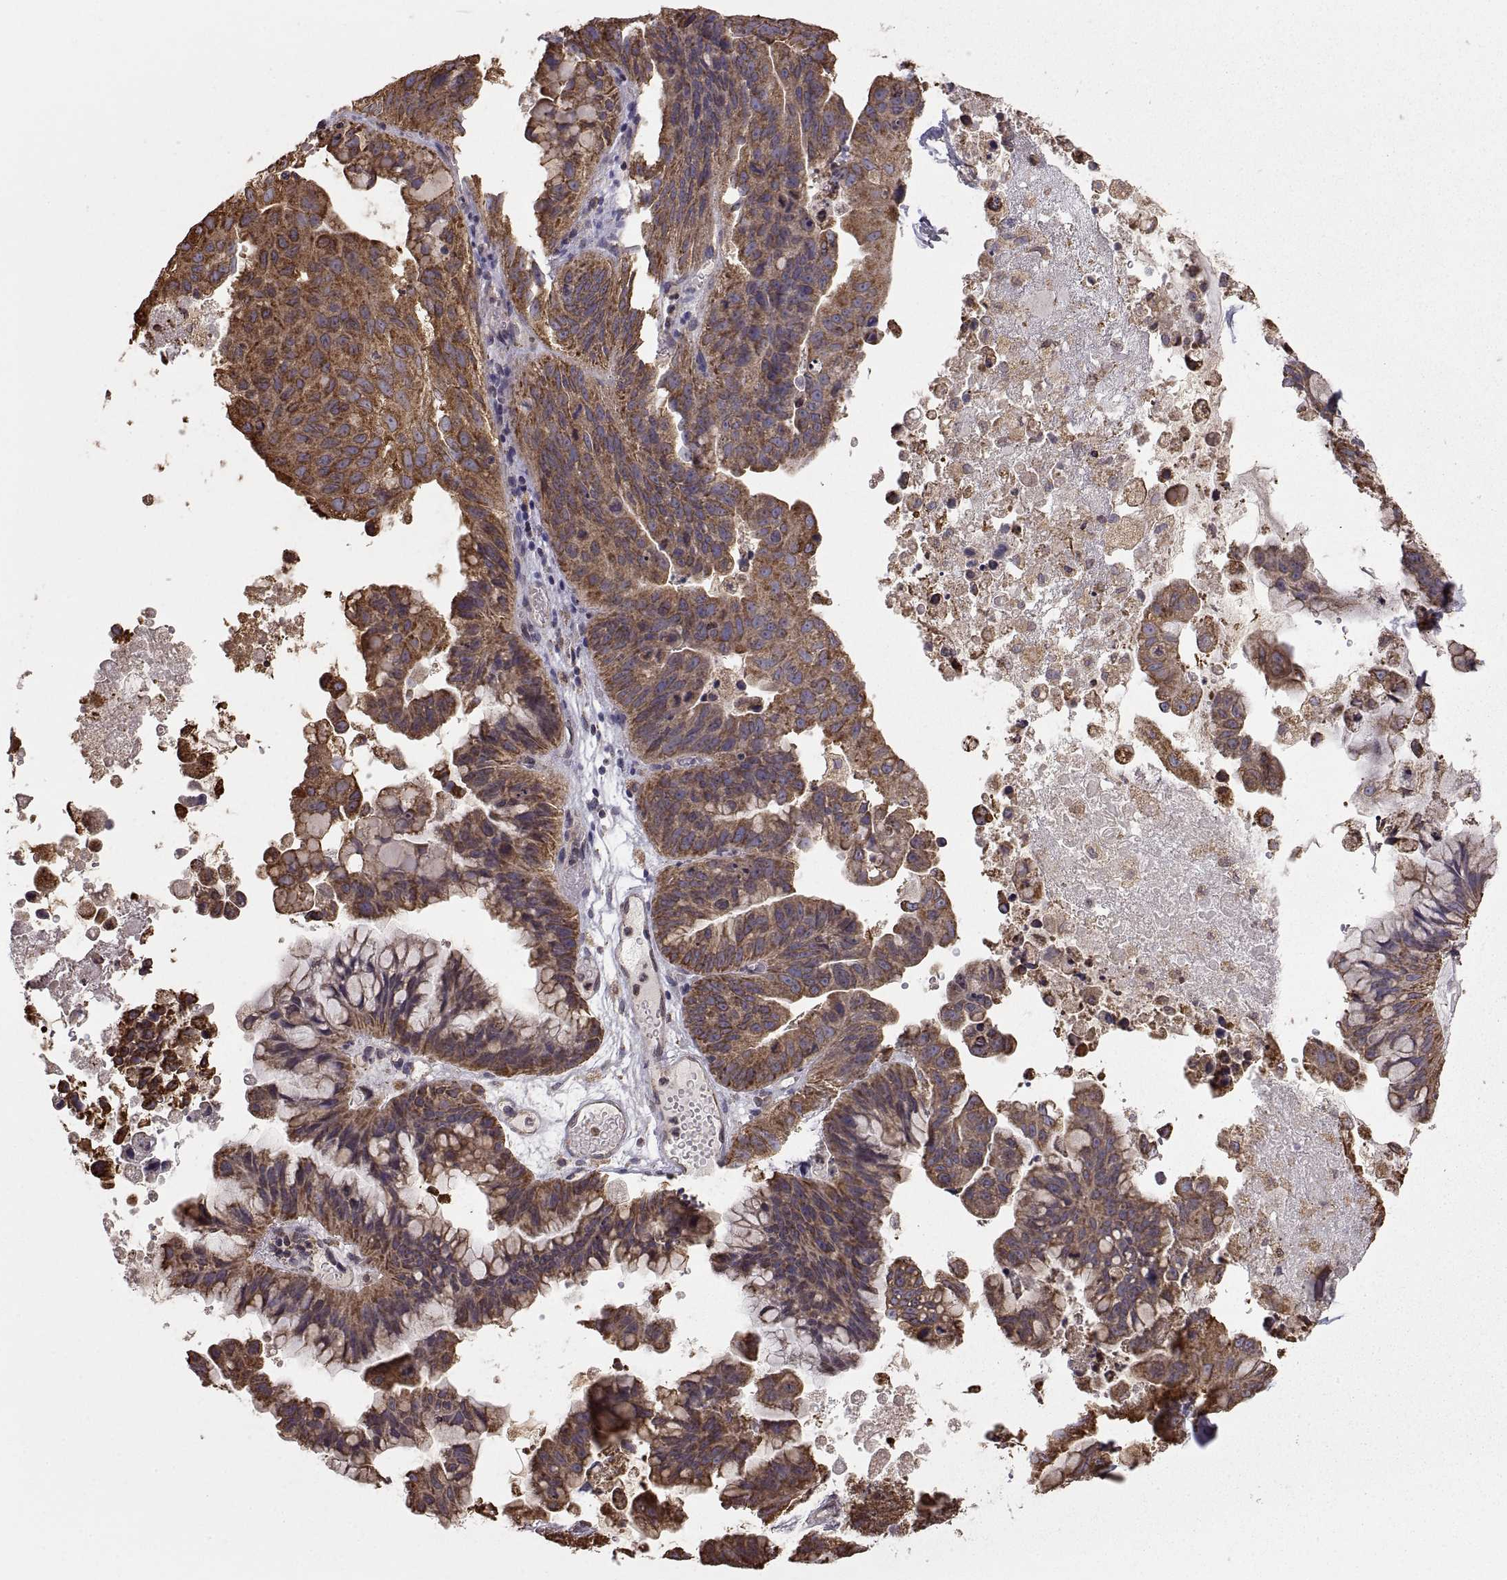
{"staining": {"intensity": "moderate", "quantity": "25%-75%", "location": "cytoplasmic/membranous"}, "tissue": "ovarian cancer", "cell_type": "Tumor cells", "image_type": "cancer", "snomed": [{"axis": "morphology", "description": "Cystadenocarcinoma, mucinous, NOS"}, {"axis": "topography", "description": "Ovary"}], "caption": "Immunohistochemical staining of human mucinous cystadenocarcinoma (ovarian) exhibits medium levels of moderate cytoplasmic/membranous positivity in about 25%-75% of tumor cells.", "gene": "PDIA3", "patient": {"sex": "female", "age": 76}}